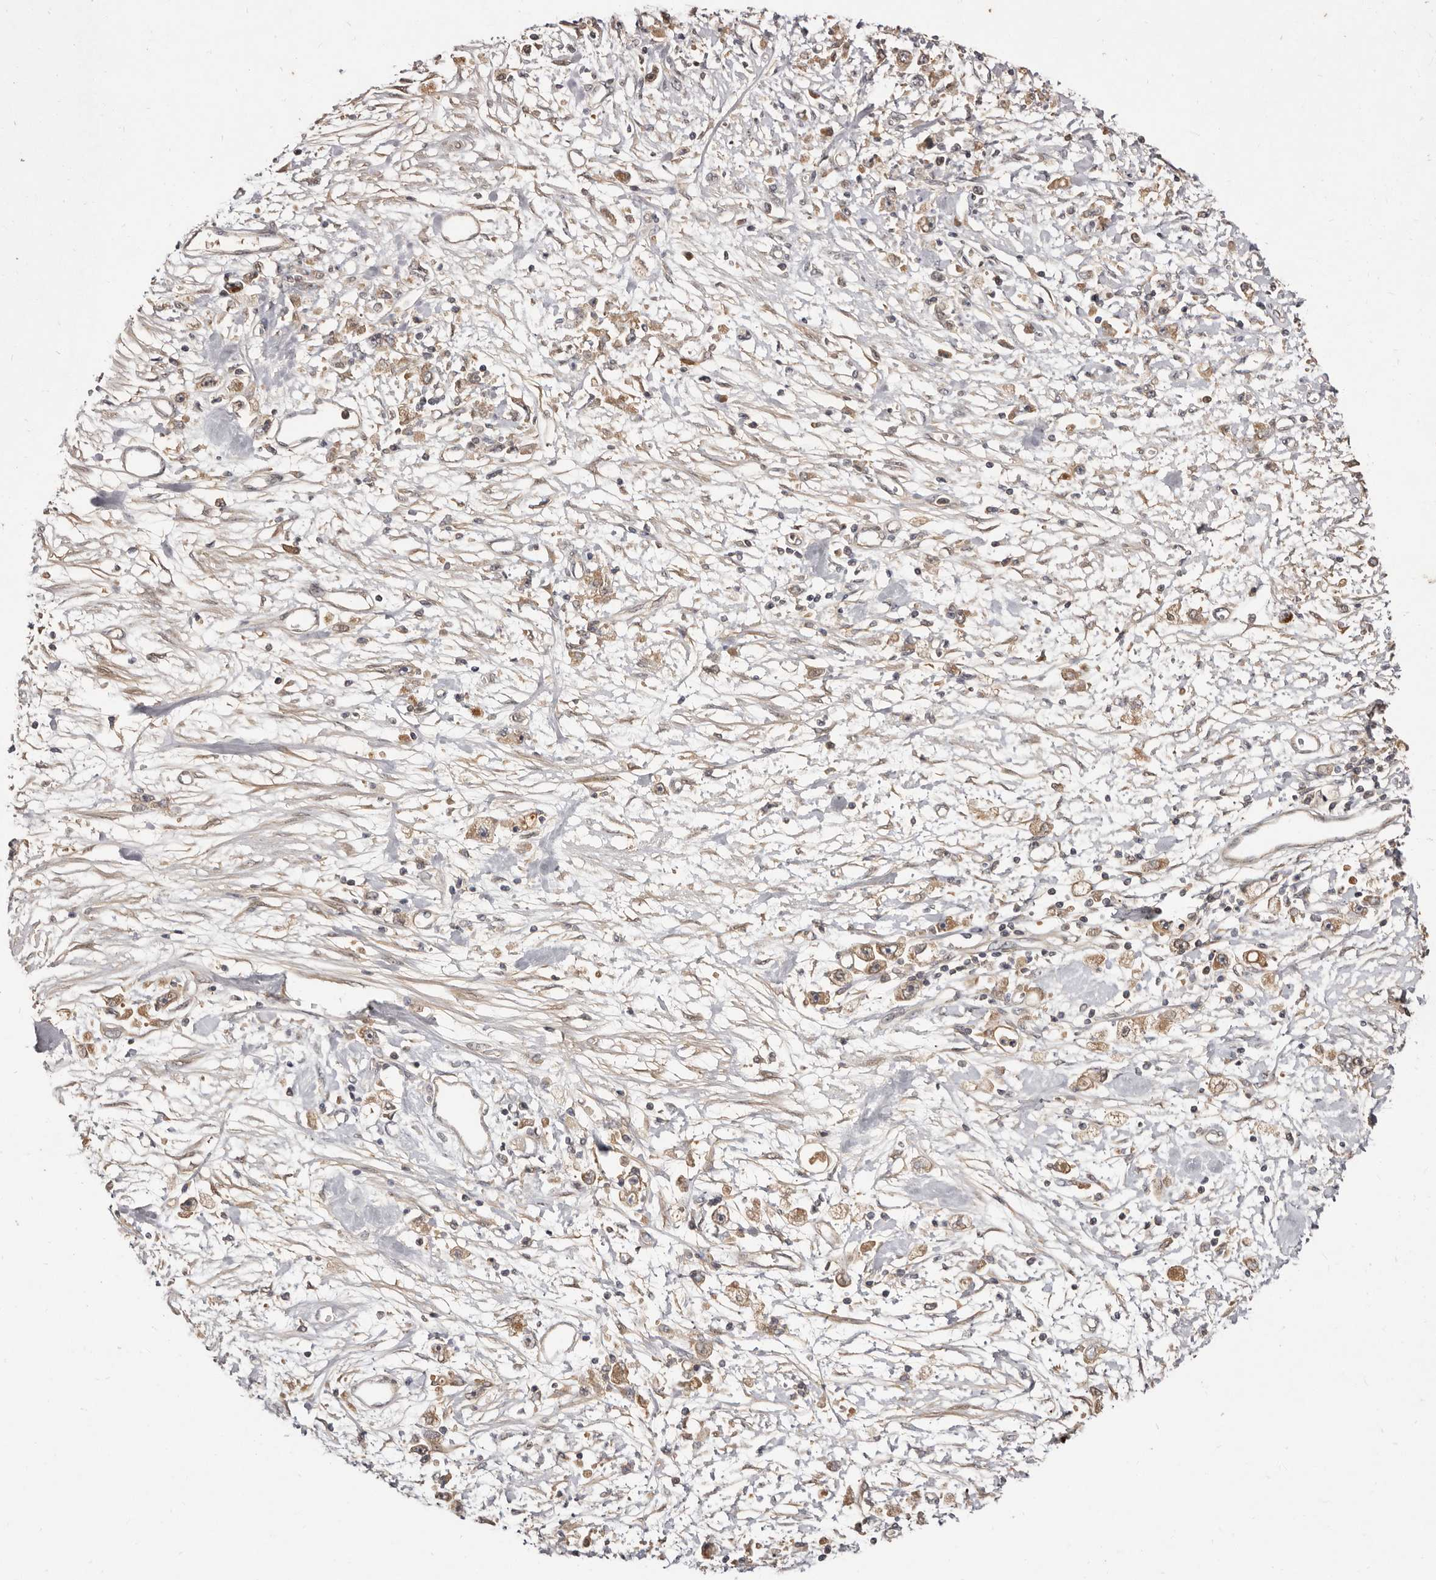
{"staining": {"intensity": "weak", "quantity": ">75%", "location": "cytoplasmic/membranous"}, "tissue": "stomach cancer", "cell_type": "Tumor cells", "image_type": "cancer", "snomed": [{"axis": "morphology", "description": "Adenocarcinoma, NOS"}, {"axis": "topography", "description": "Stomach"}], "caption": "Immunohistochemistry (IHC) image of stomach adenocarcinoma stained for a protein (brown), which shows low levels of weak cytoplasmic/membranous positivity in about >75% of tumor cells.", "gene": "INAVA", "patient": {"sex": "female", "age": 59}}